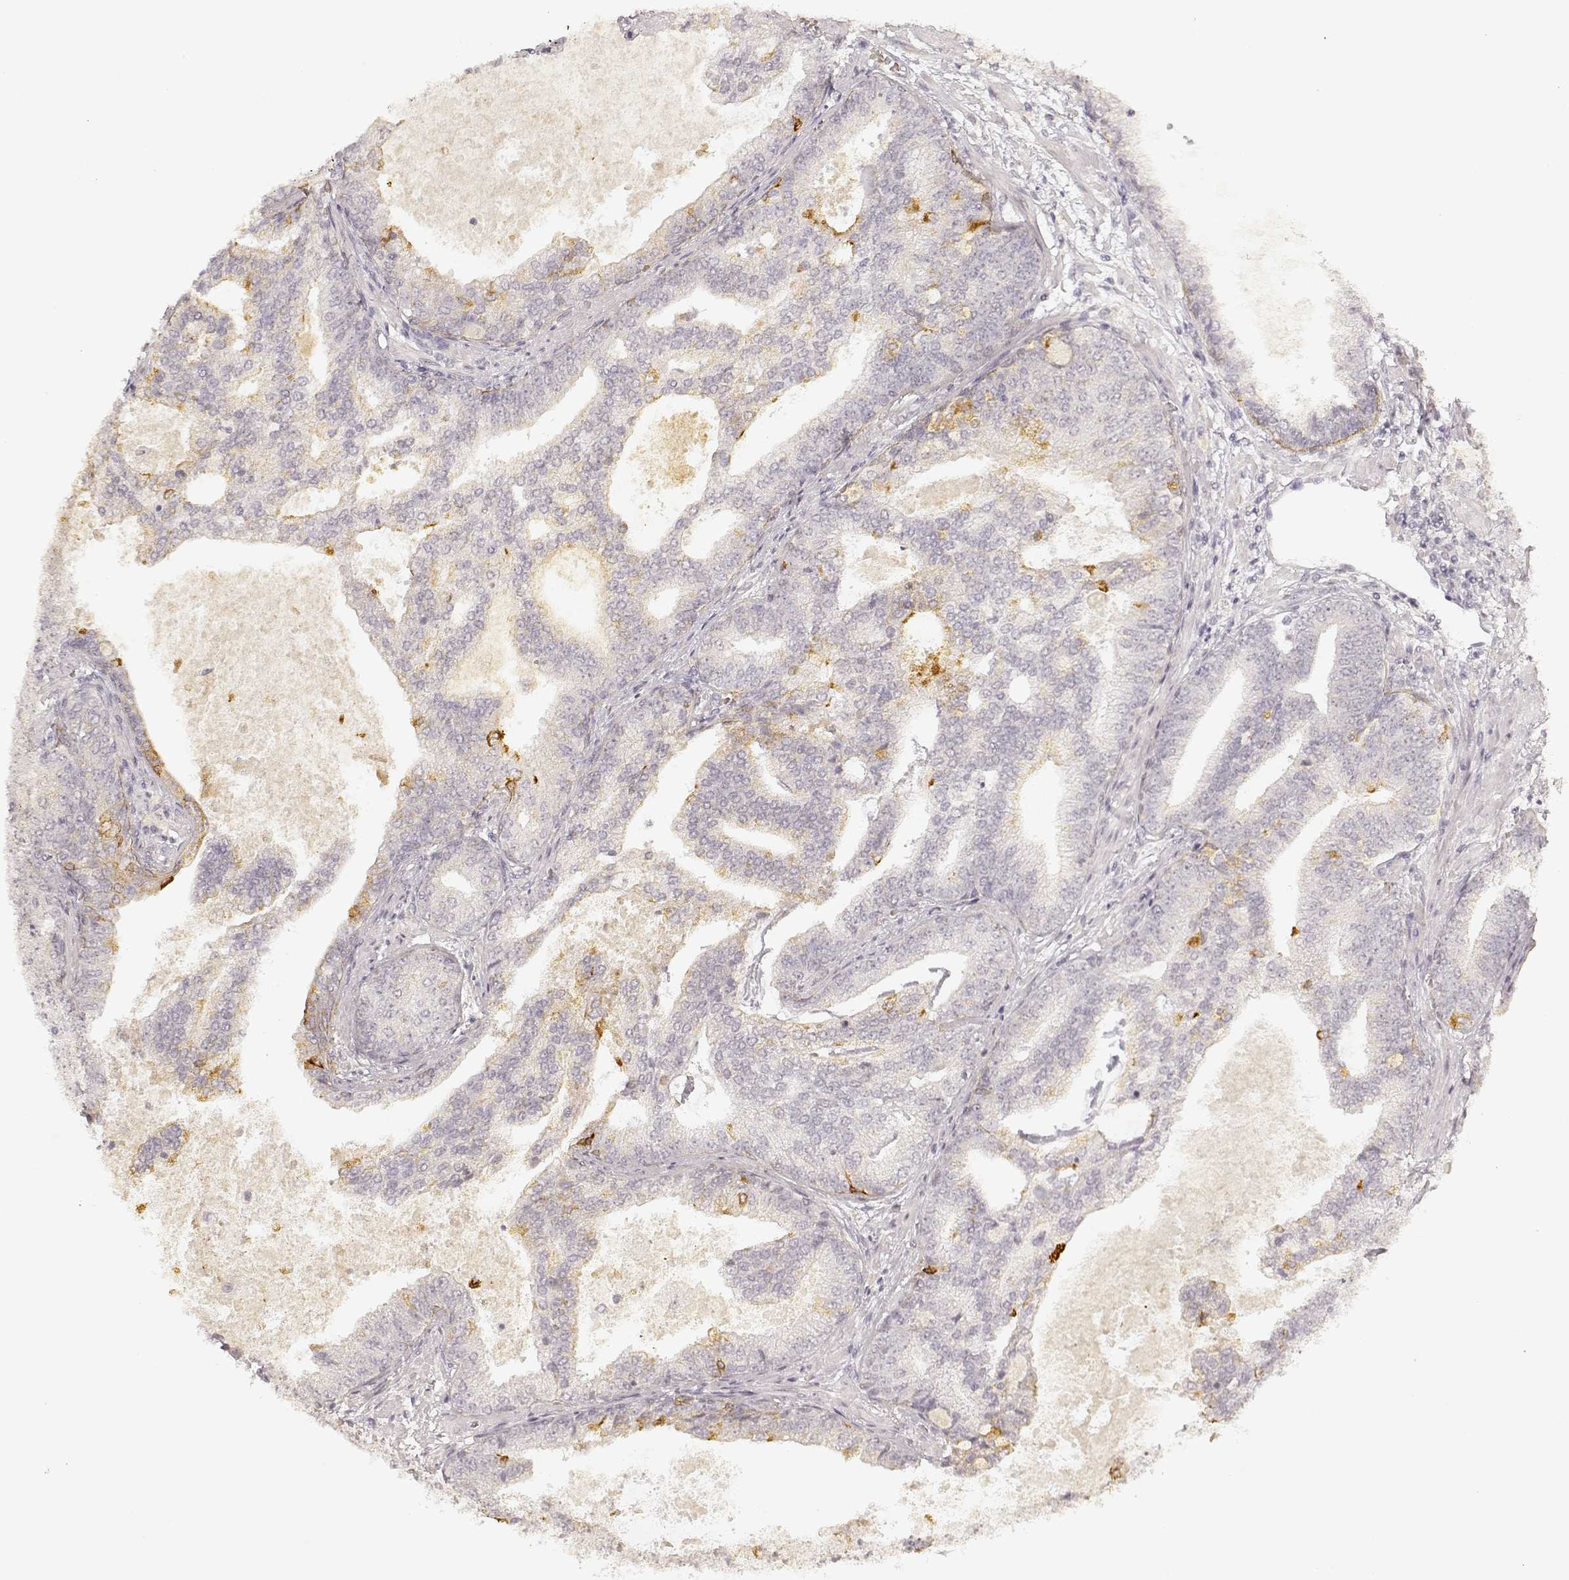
{"staining": {"intensity": "weak", "quantity": "<25%", "location": "cytoplasmic/membranous"}, "tissue": "prostate cancer", "cell_type": "Tumor cells", "image_type": "cancer", "snomed": [{"axis": "morphology", "description": "Adenocarcinoma, NOS"}, {"axis": "topography", "description": "Prostate"}], "caption": "This photomicrograph is of prostate adenocarcinoma stained with immunohistochemistry (IHC) to label a protein in brown with the nuclei are counter-stained blue. There is no staining in tumor cells. (DAB IHC visualized using brightfield microscopy, high magnification).", "gene": "LAMC2", "patient": {"sex": "male", "age": 64}}